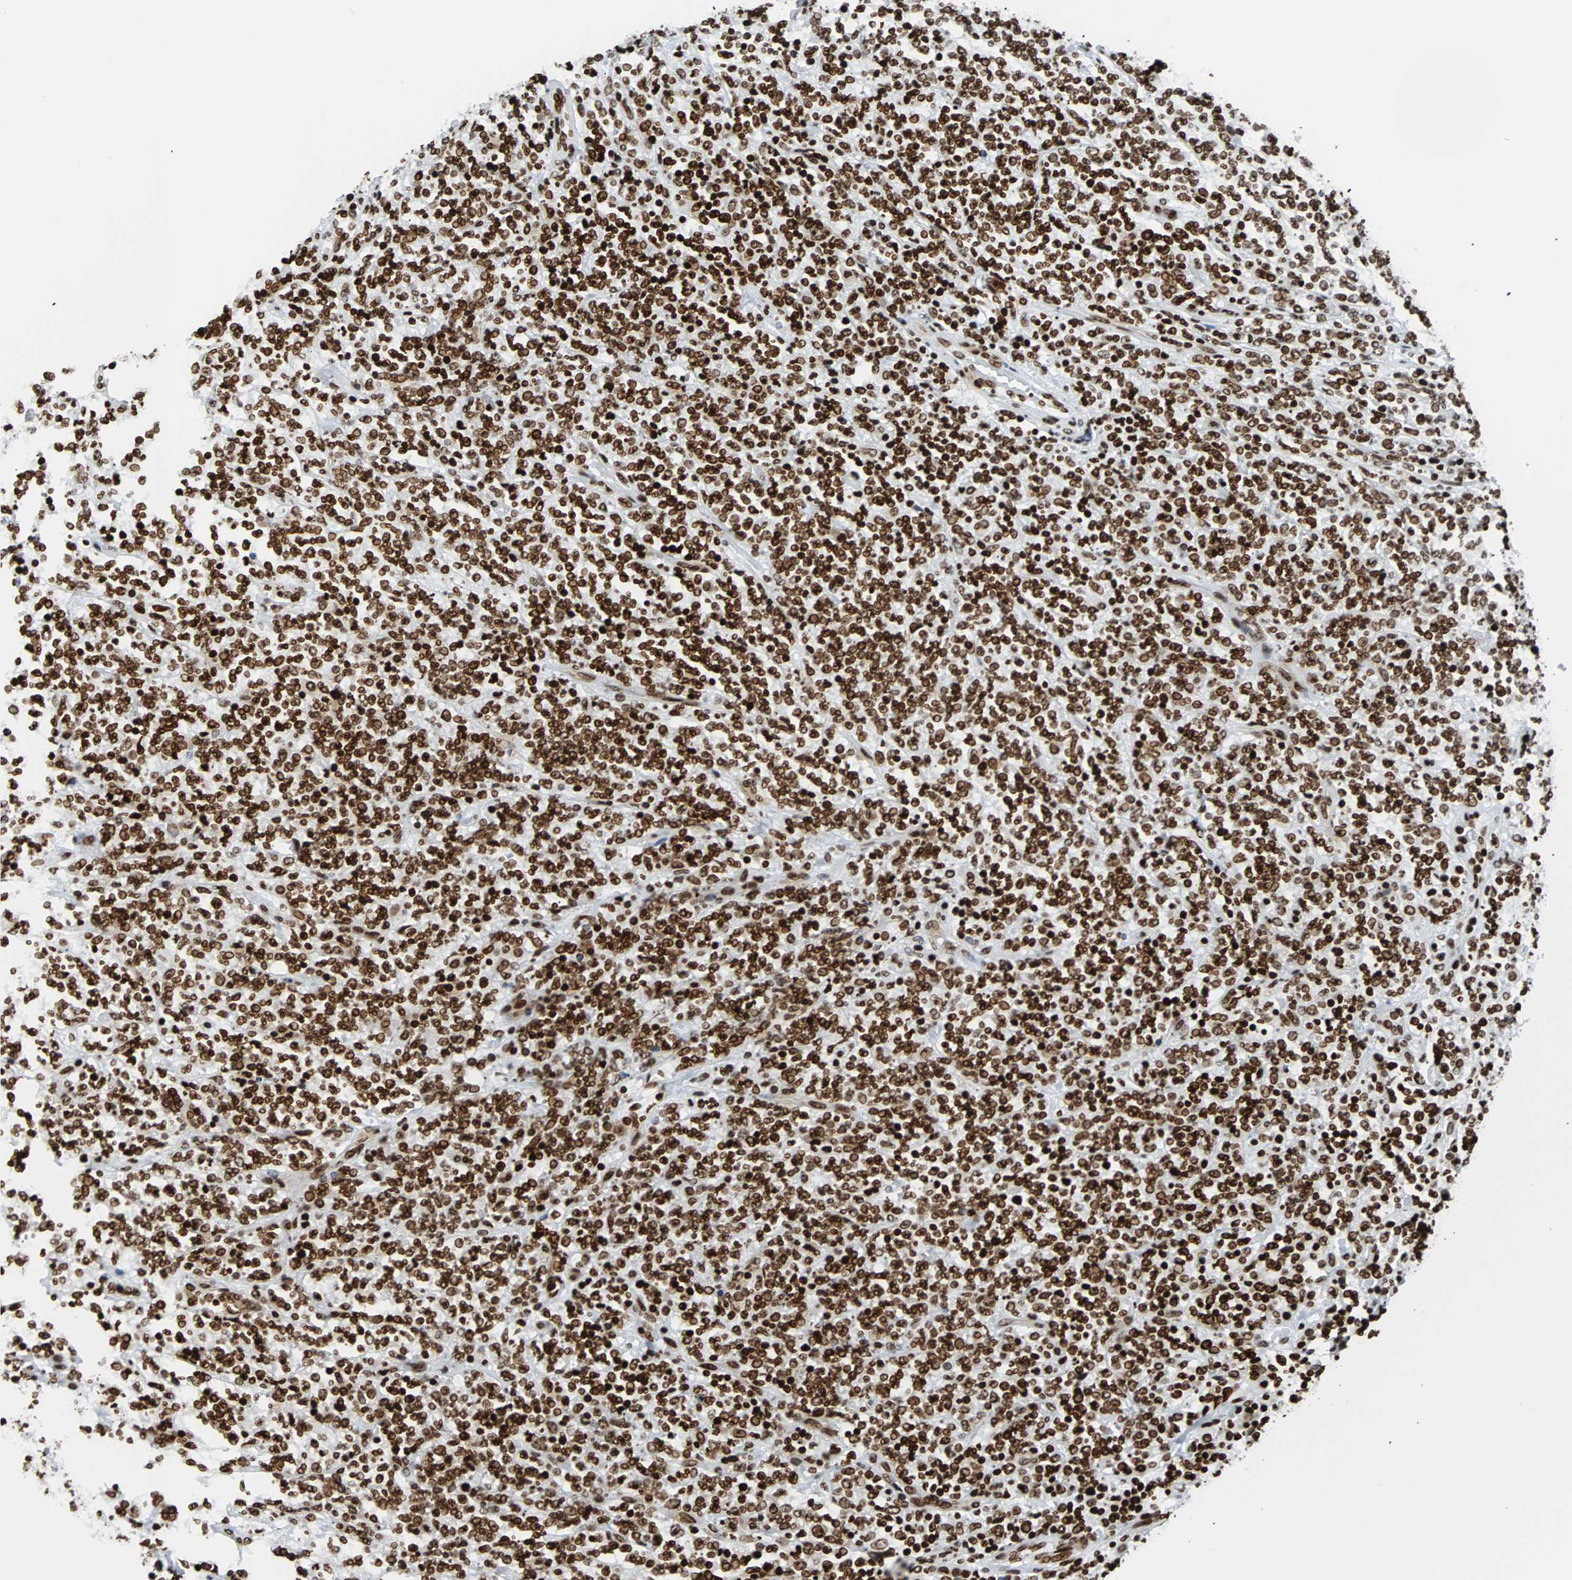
{"staining": {"intensity": "strong", "quantity": ">75%", "location": "nuclear"}, "tissue": "lymphoma", "cell_type": "Tumor cells", "image_type": "cancer", "snomed": [{"axis": "morphology", "description": "Malignant lymphoma, non-Hodgkin's type, High grade"}, {"axis": "topography", "description": "Soft tissue"}], "caption": "The micrograph reveals staining of malignant lymphoma, non-Hodgkin's type (high-grade), revealing strong nuclear protein expression (brown color) within tumor cells.", "gene": "ZNF131", "patient": {"sex": "male", "age": 18}}